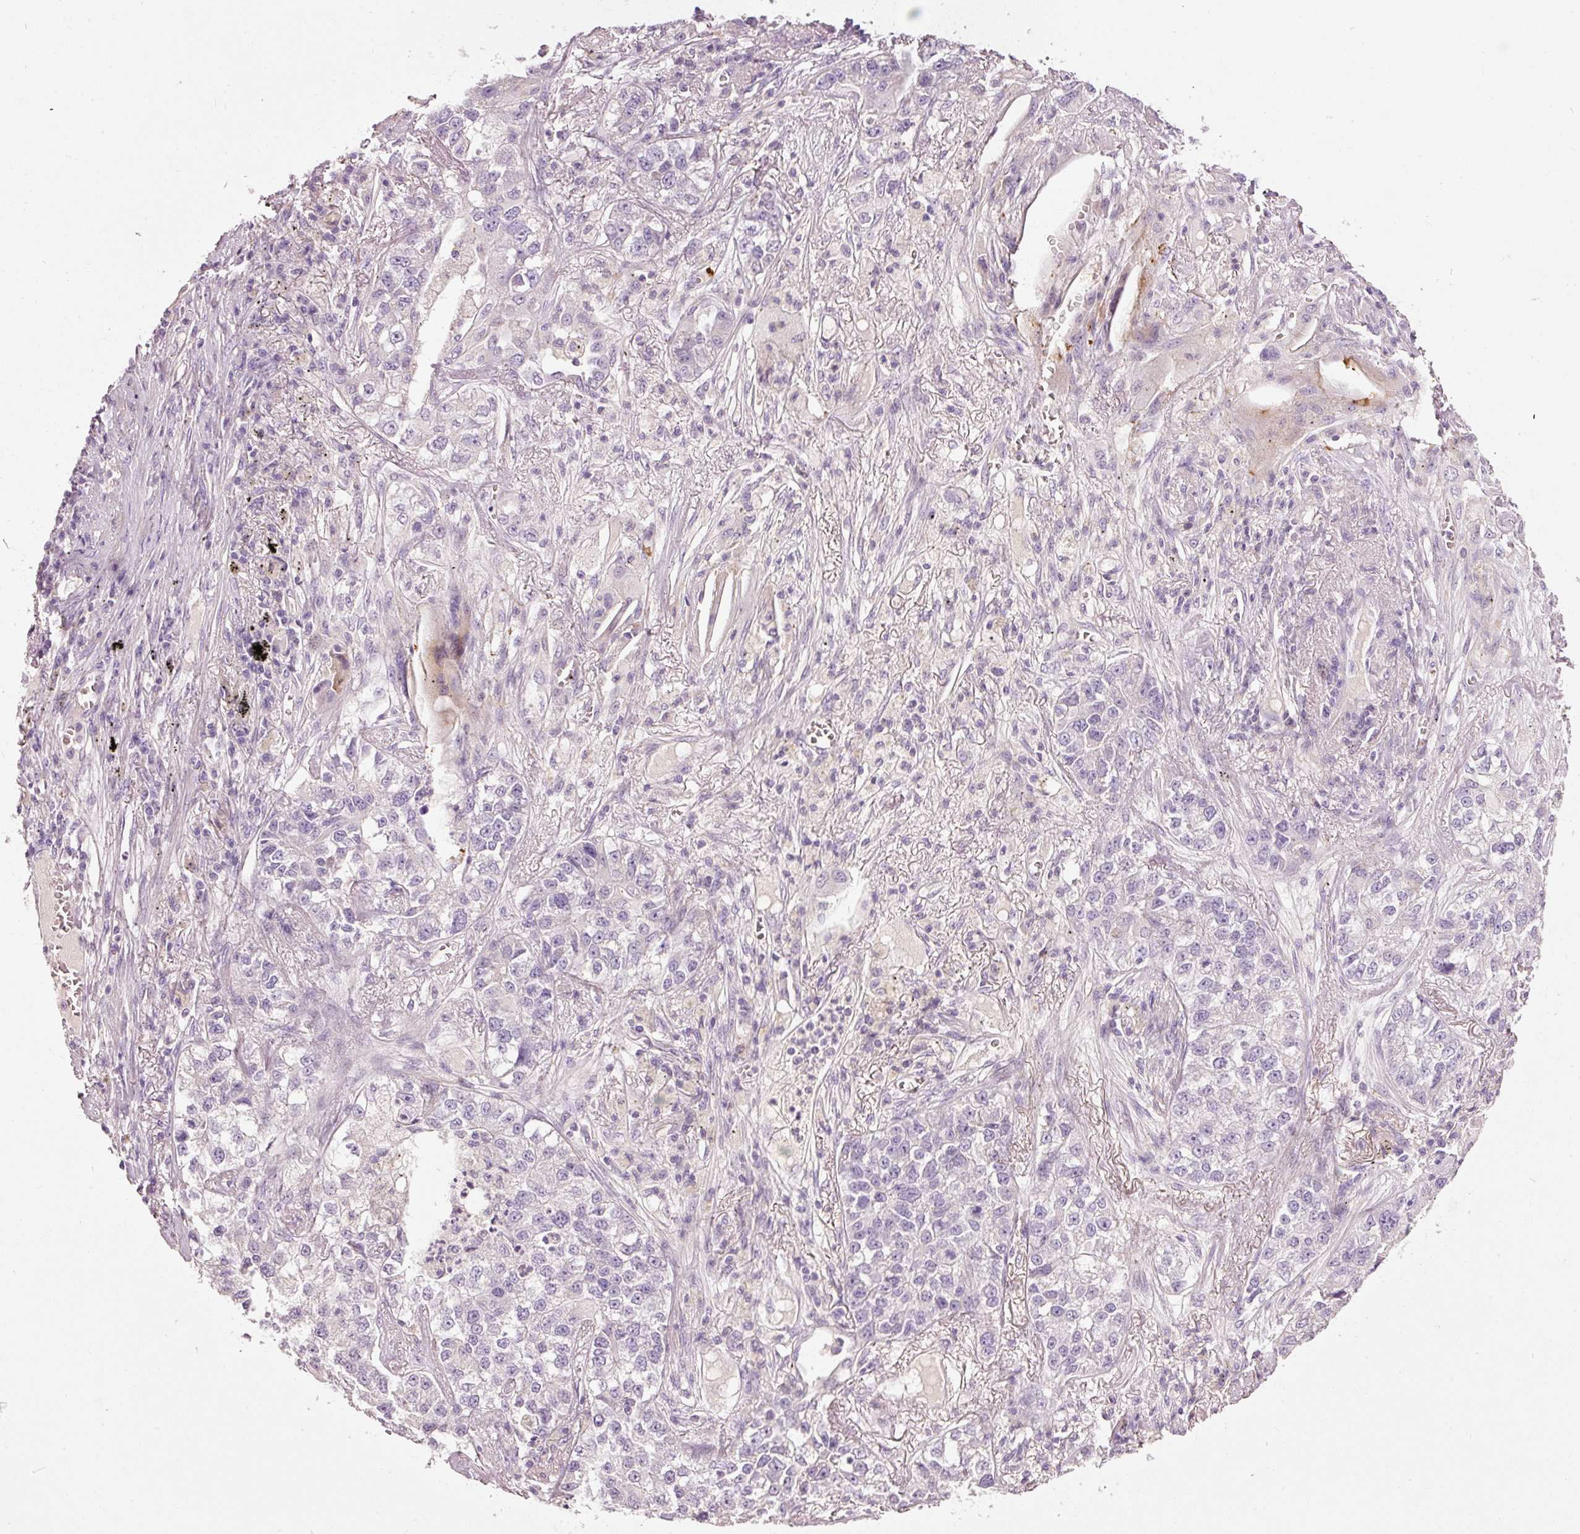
{"staining": {"intensity": "negative", "quantity": "none", "location": "none"}, "tissue": "lung cancer", "cell_type": "Tumor cells", "image_type": "cancer", "snomed": [{"axis": "morphology", "description": "Adenocarcinoma, NOS"}, {"axis": "topography", "description": "Lung"}], "caption": "Protein analysis of lung adenocarcinoma displays no significant positivity in tumor cells.", "gene": "MUC5AC", "patient": {"sex": "male", "age": 49}}